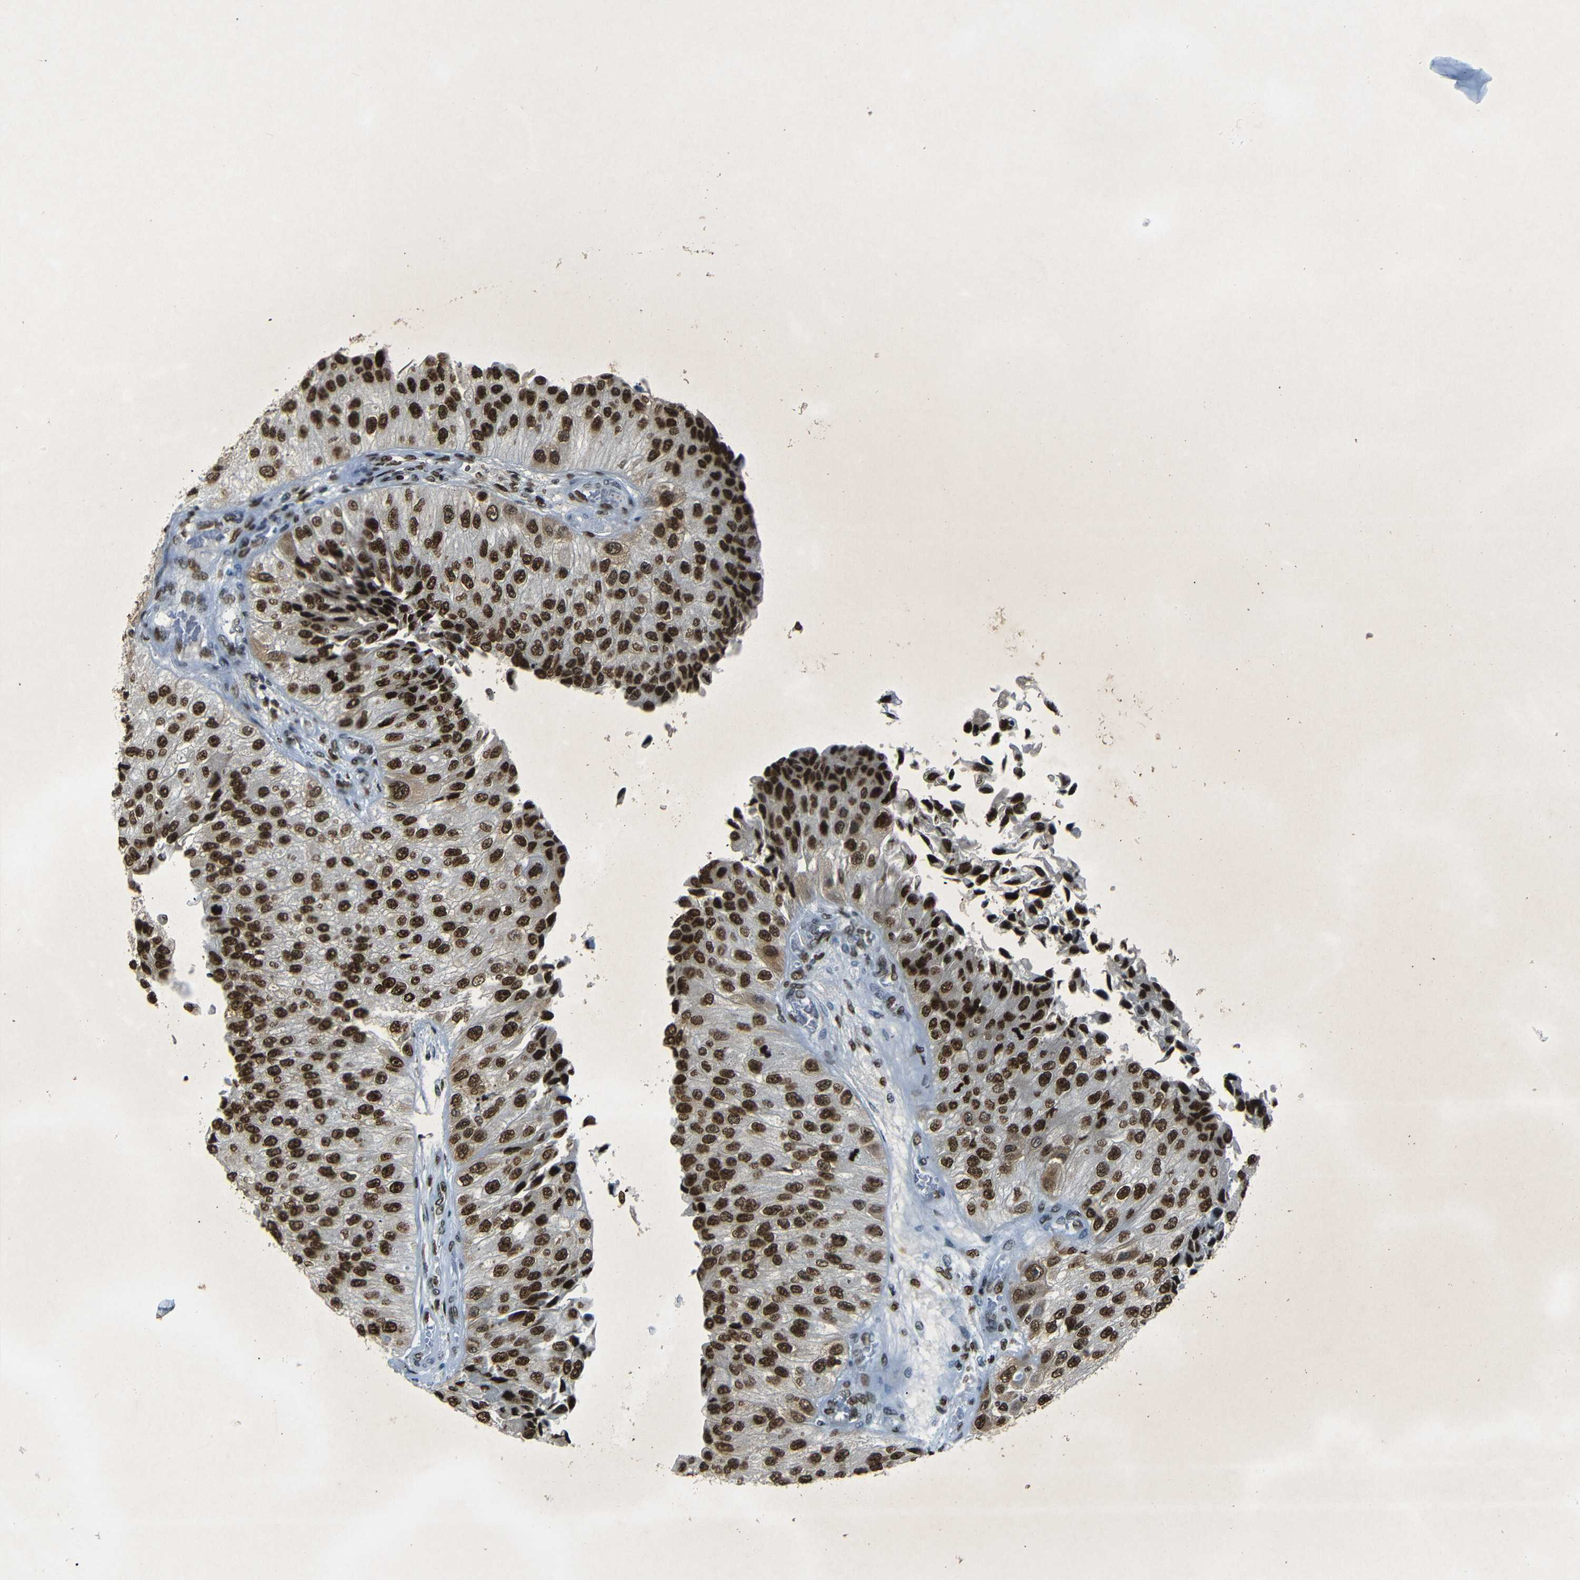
{"staining": {"intensity": "strong", "quantity": ">75%", "location": "nuclear"}, "tissue": "urothelial cancer", "cell_type": "Tumor cells", "image_type": "cancer", "snomed": [{"axis": "morphology", "description": "Urothelial carcinoma, High grade"}, {"axis": "topography", "description": "Kidney"}, {"axis": "topography", "description": "Urinary bladder"}], "caption": "High-grade urothelial carcinoma was stained to show a protein in brown. There is high levels of strong nuclear positivity in approximately >75% of tumor cells. (IHC, brightfield microscopy, high magnification).", "gene": "HMGN1", "patient": {"sex": "male", "age": 77}}